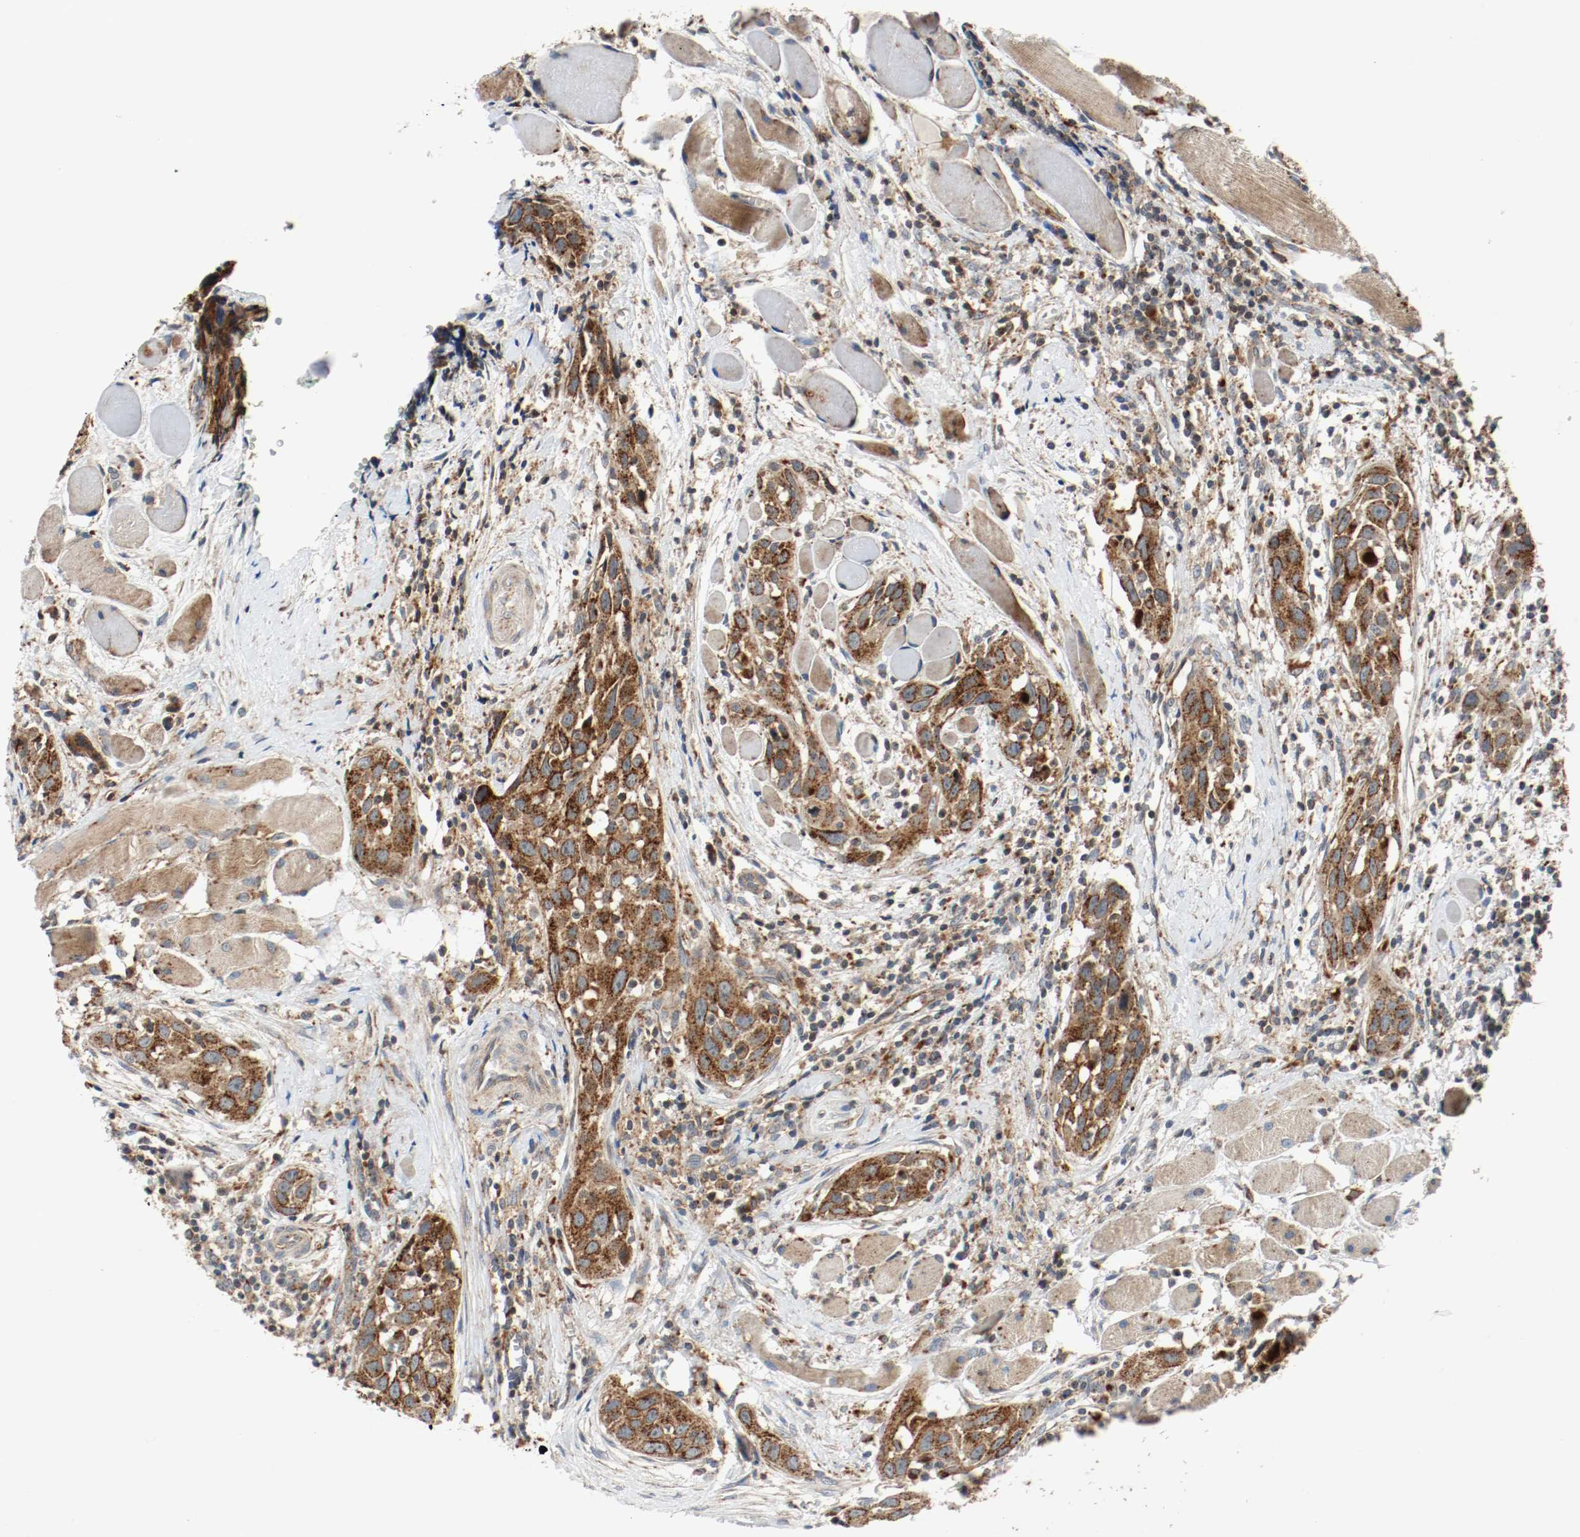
{"staining": {"intensity": "strong", "quantity": ">75%", "location": "cytoplasmic/membranous"}, "tissue": "head and neck cancer", "cell_type": "Tumor cells", "image_type": "cancer", "snomed": [{"axis": "morphology", "description": "Squamous cell carcinoma, NOS"}, {"axis": "topography", "description": "Oral tissue"}, {"axis": "topography", "description": "Head-Neck"}], "caption": "Immunohistochemistry (IHC) (DAB (3,3'-diaminobenzidine)) staining of head and neck cancer (squamous cell carcinoma) reveals strong cytoplasmic/membranous protein positivity in approximately >75% of tumor cells.", "gene": "LAMP2", "patient": {"sex": "female", "age": 50}}